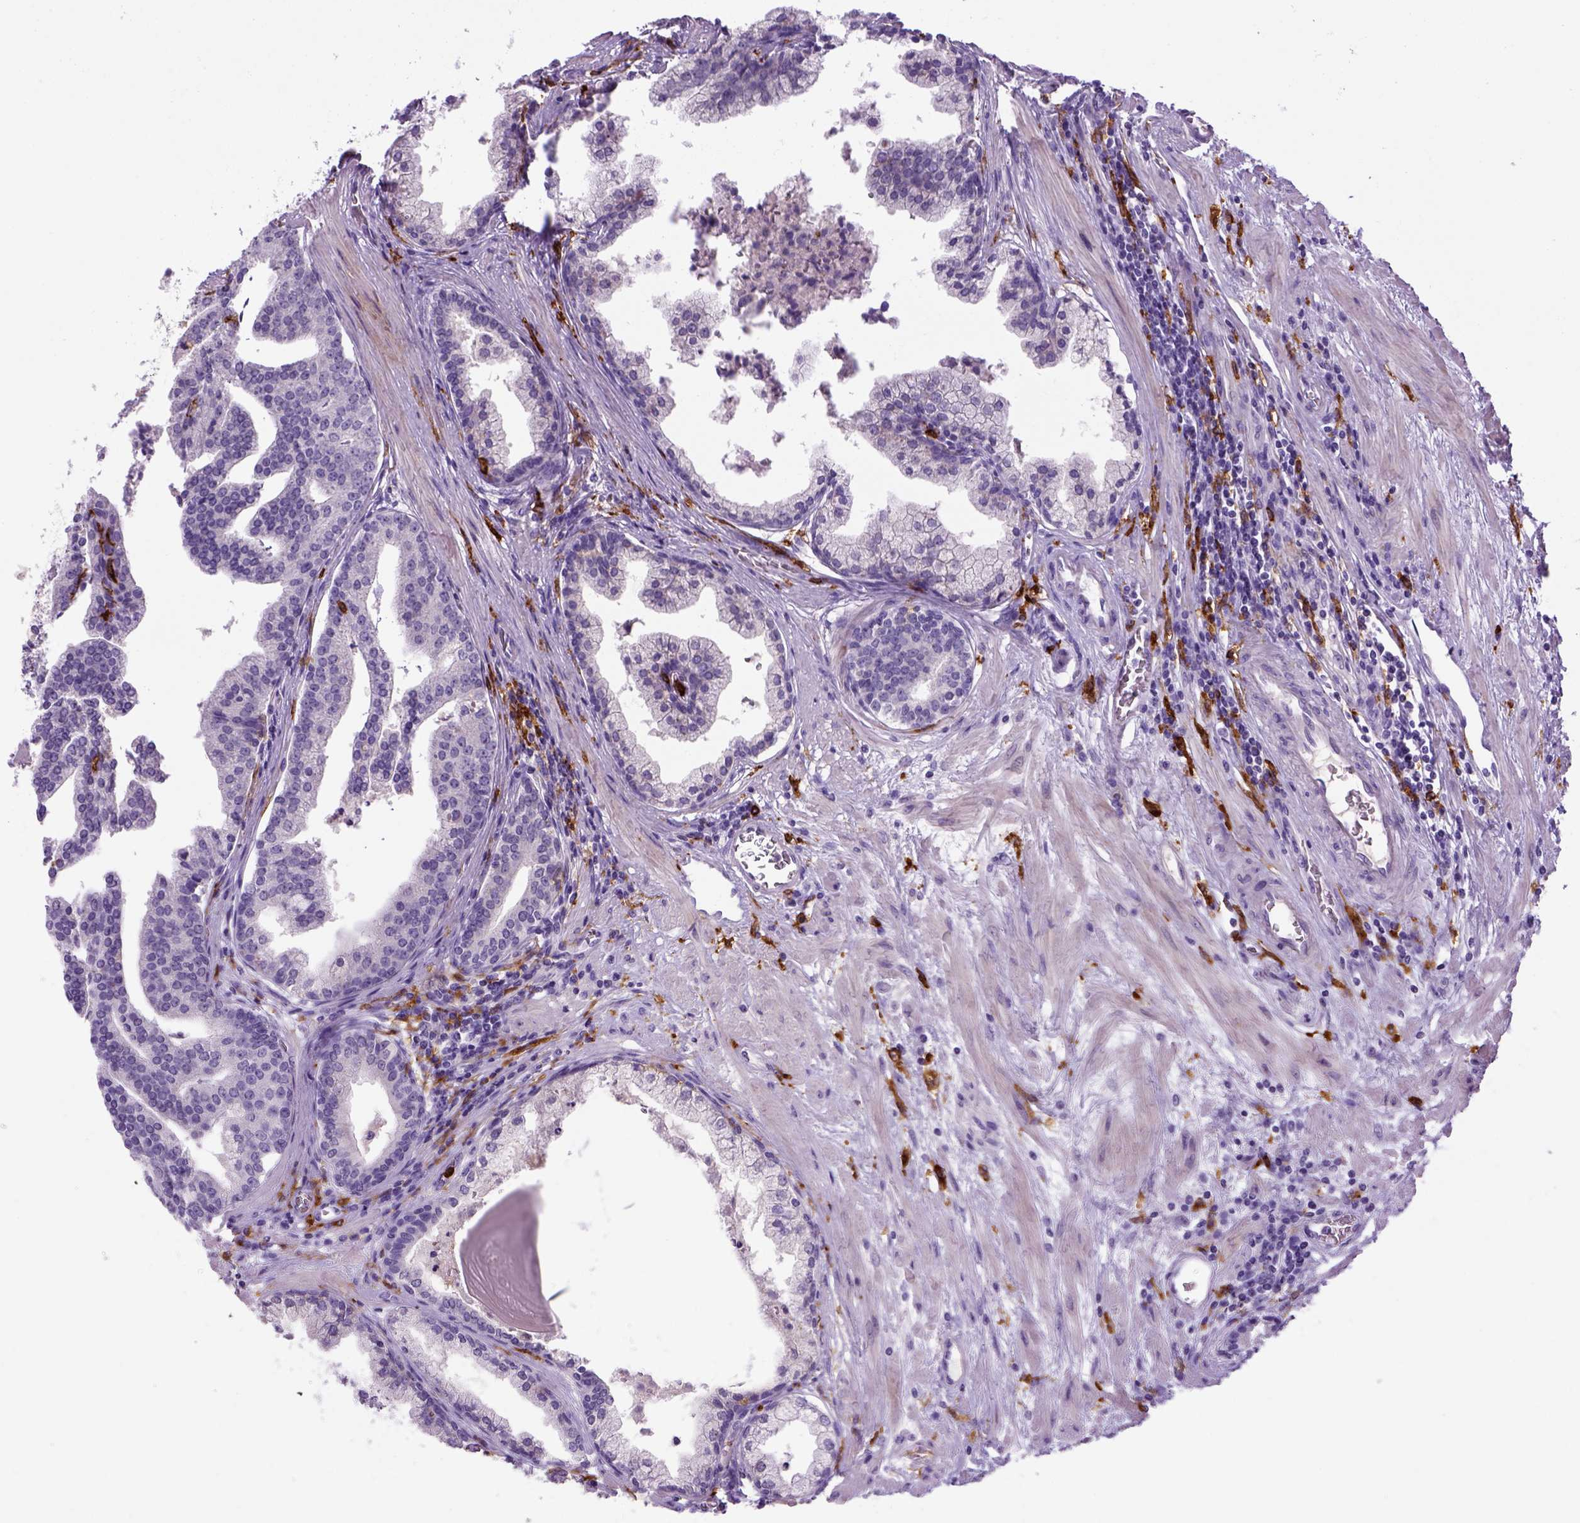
{"staining": {"intensity": "negative", "quantity": "none", "location": "none"}, "tissue": "prostate cancer", "cell_type": "Tumor cells", "image_type": "cancer", "snomed": [{"axis": "morphology", "description": "Adenocarcinoma, NOS"}, {"axis": "topography", "description": "Prostate and seminal vesicle, NOS"}, {"axis": "topography", "description": "Prostate"}], "caption": "This micrograph is of prostate adenocarcinoma stained with IHC to label a protein in brown with the nuclei are counter-stained blue. There is no positivity in tumor cells.", "gene": "CD14", "patient": {"sex": "male", "age": 44}}